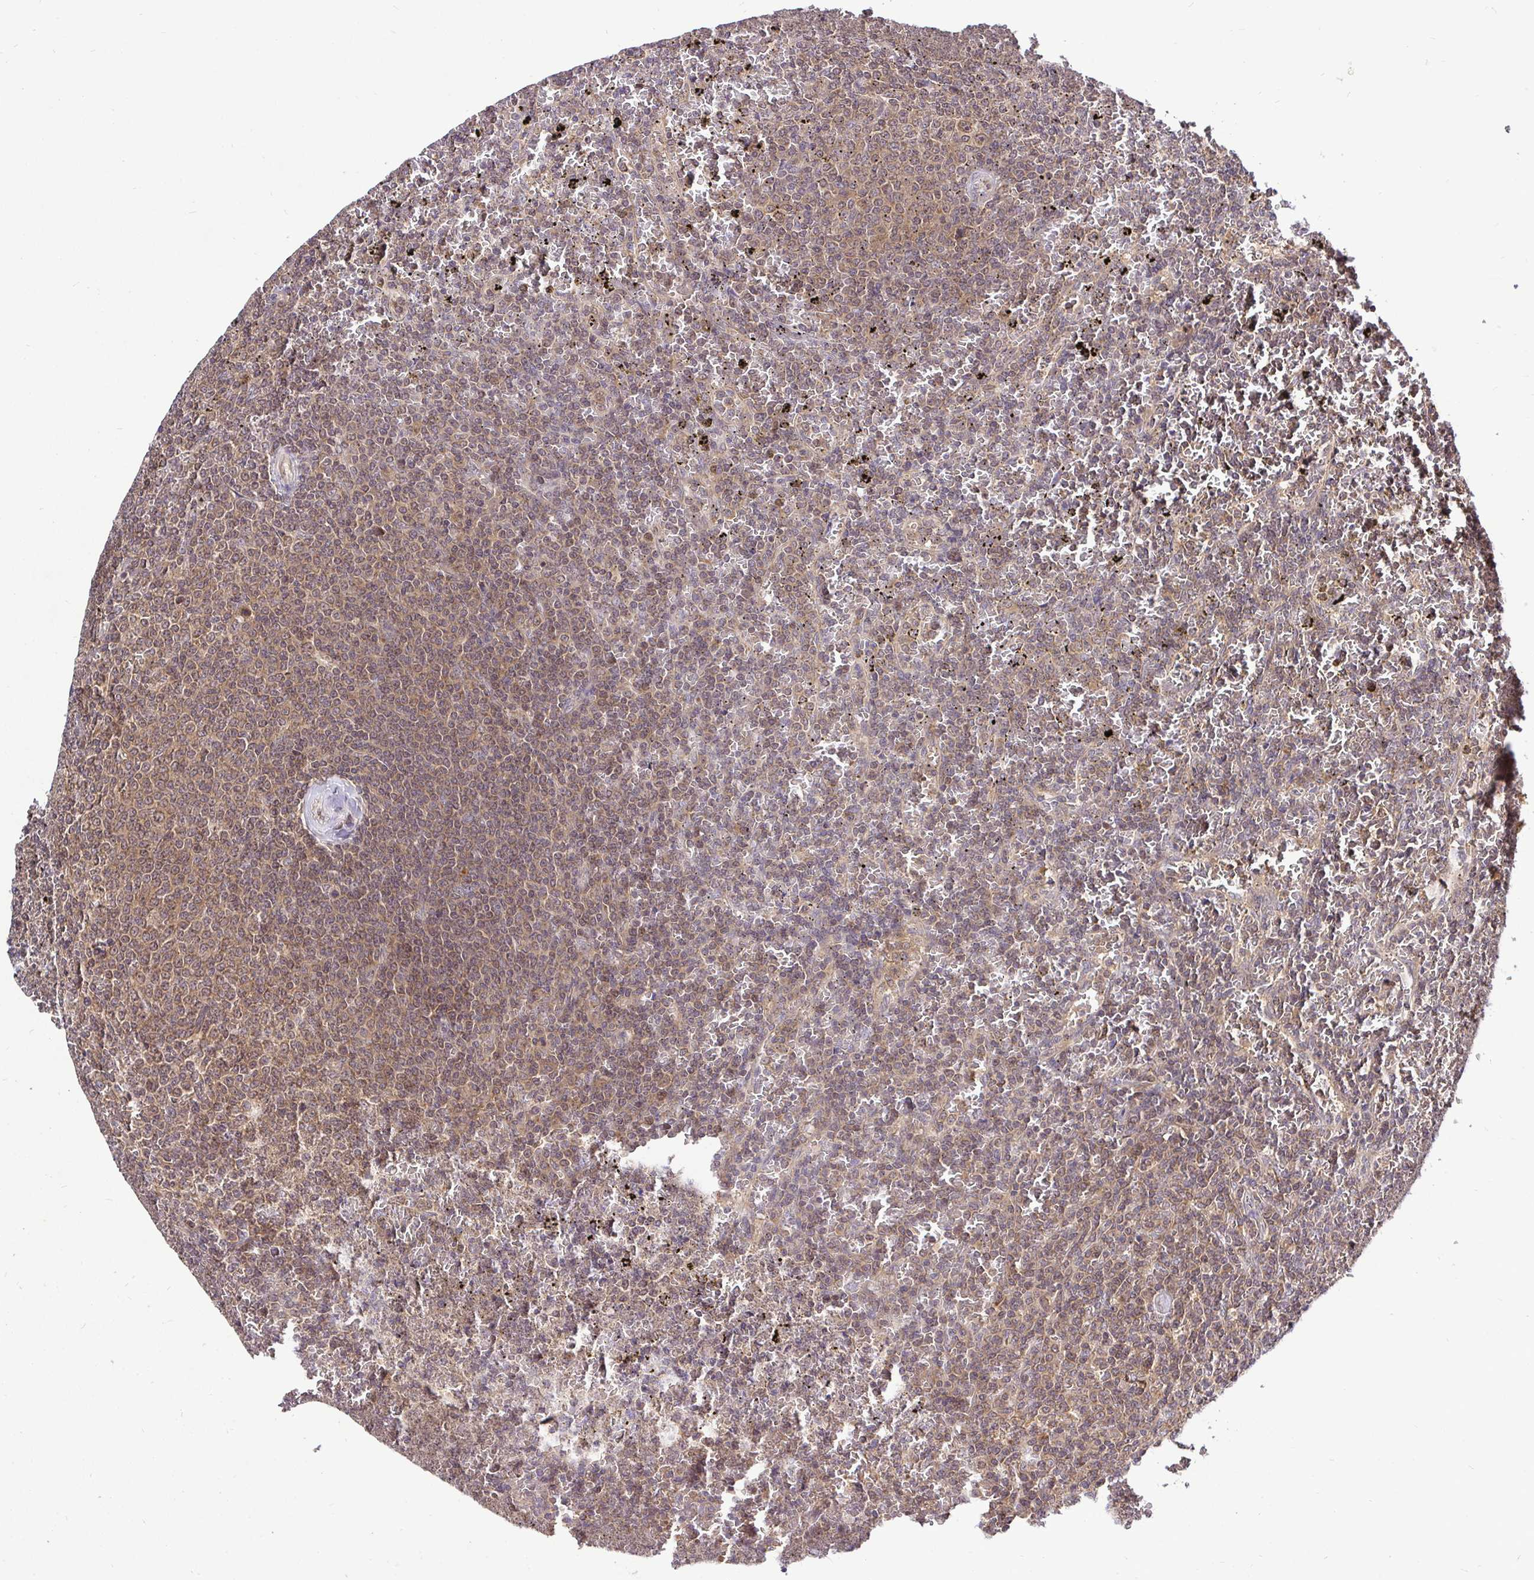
{"staining": {"intensity": "weak", "quantity": ">75%", "location": "cytoplasmic/membranous,nuclear"}, "tissue": "lymphoma", "cell_type": "Tumor cells", "image_type": "cancer", "snomed": [{"axis": "morphology", "description": "Malignant lymphoma, non-Hodgkin's type, Low grade"}, {"axis": "topography", "description": "Spleen"}], "caption": "A brown stain highlights weak cytoplasmic/membranous and nuclear staining of a protein in human malignant lymphoma, non-Hodgkin's type (low-grade) tumor cells.", "gene": "UBE2M", "patient": {"sex": "female", "age": 77}}